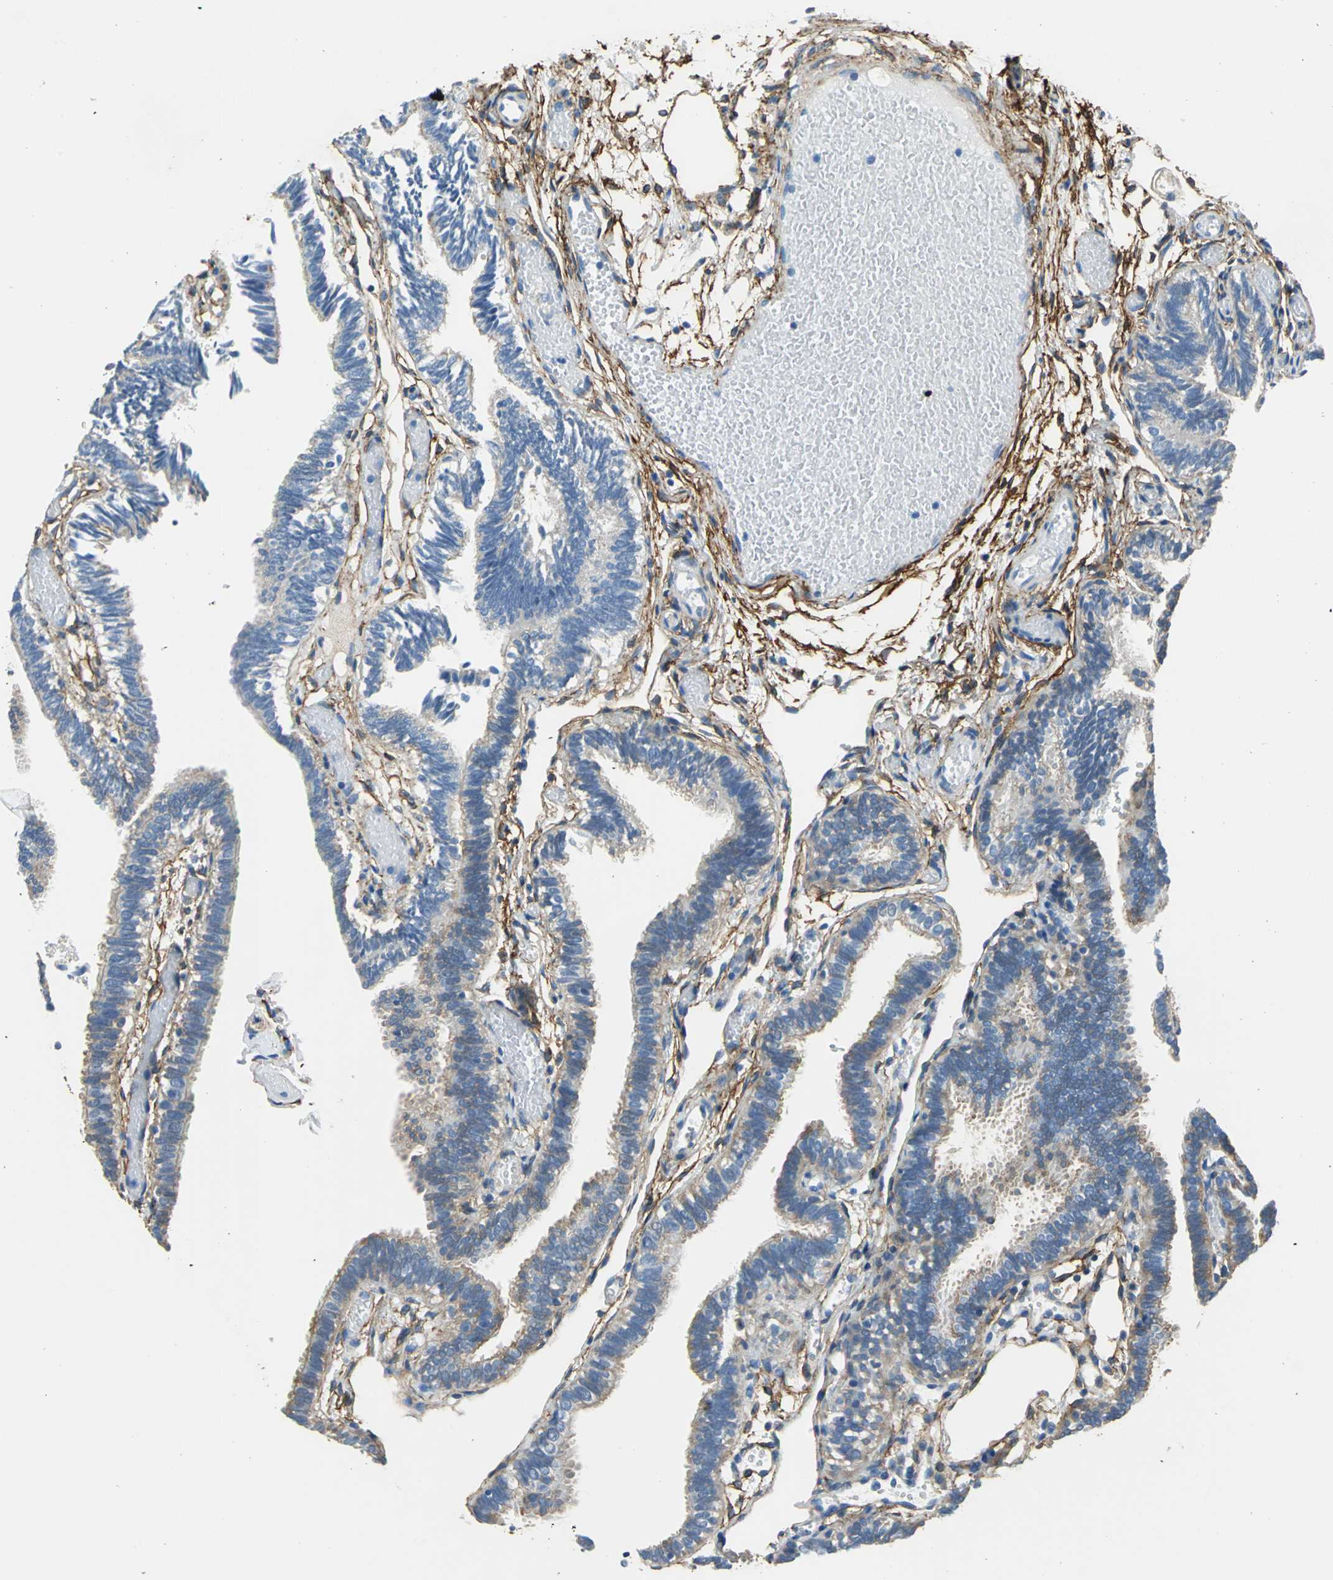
{"staining": {"intensity": "weak", "quantity": "25%-75%", "location": "cytoplasmic/membranous"}, "tissue": "fallopian tube", "cell_type": "Glandular cells", "image_type": "normal", "snomed": [{"axis": "morphology", "description": "Normal tissue, NOS"}, {"axis": "topography", "description": "Fallopian tube"}], "caption": "A photomicrograph showing weak cytoplasmic/membranous expression in about 25%-75% of glandular cells in benign fallopian tube, as visualized by brown immunohistochemical staining.", "gene": "AKAP12", "patient": {"sex": "female", "age": 29}}